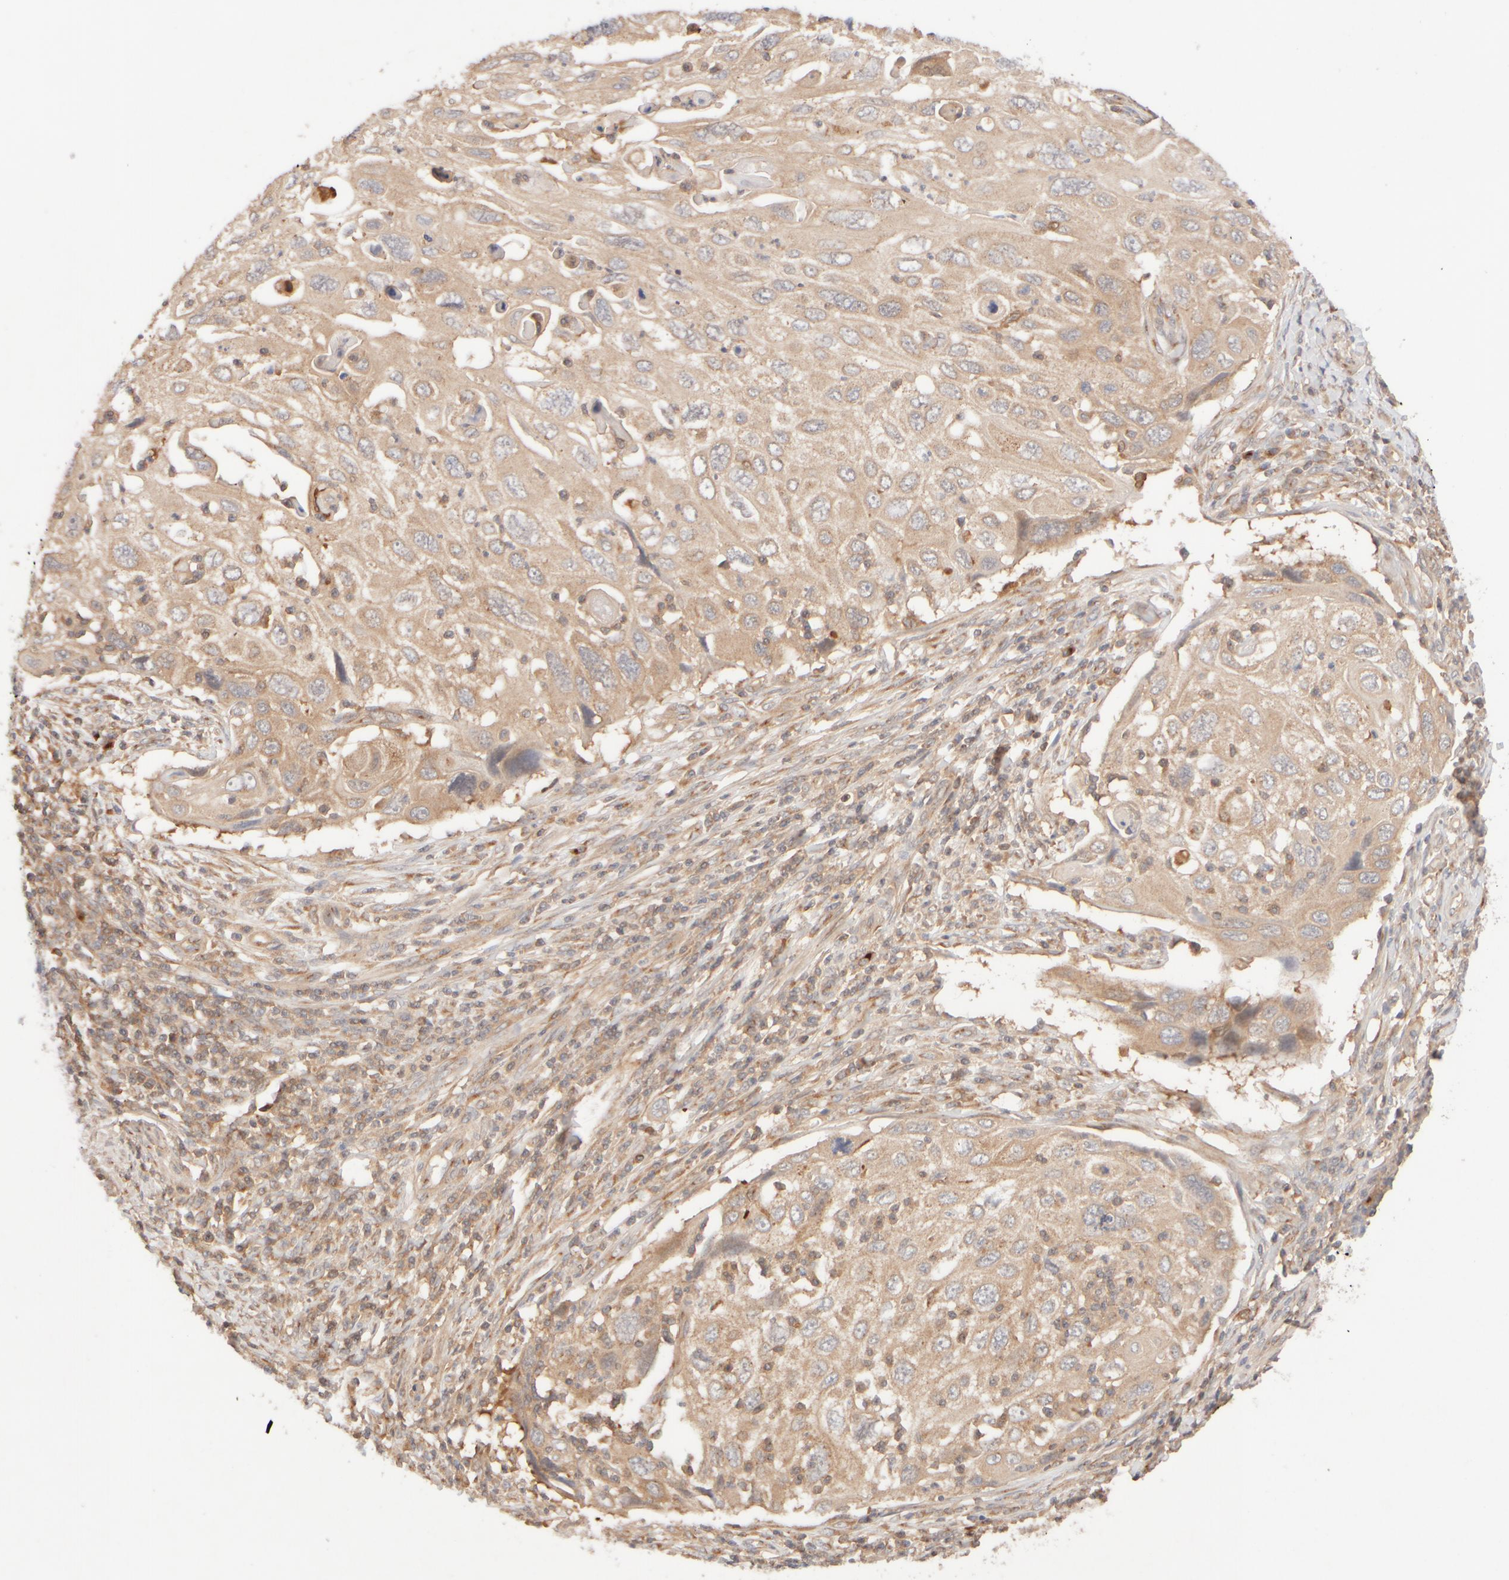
{"staining": {"intensity": "weak", "quantity": ">75%", "location": "cytoplasmic/membranous"}, "tissue": "cervical cancer", "cell_type": "Tumor cells", "image_type": "cancer", "snomed": [{"axis": "morphology", "description": "Squamous cell carcinoma, NOS"}, {"axis": "topography", "description": "Cervix"}], "caption": "IHC micrograph of cervical squamous cell carcinoma stained for a protein (brown), which displays low levels of weak cytoplasmic/membranous positivity in approximately >75% of tumor cells.", "gene": "RABEP1", "patient": {"sex": "female", "age": 70}}